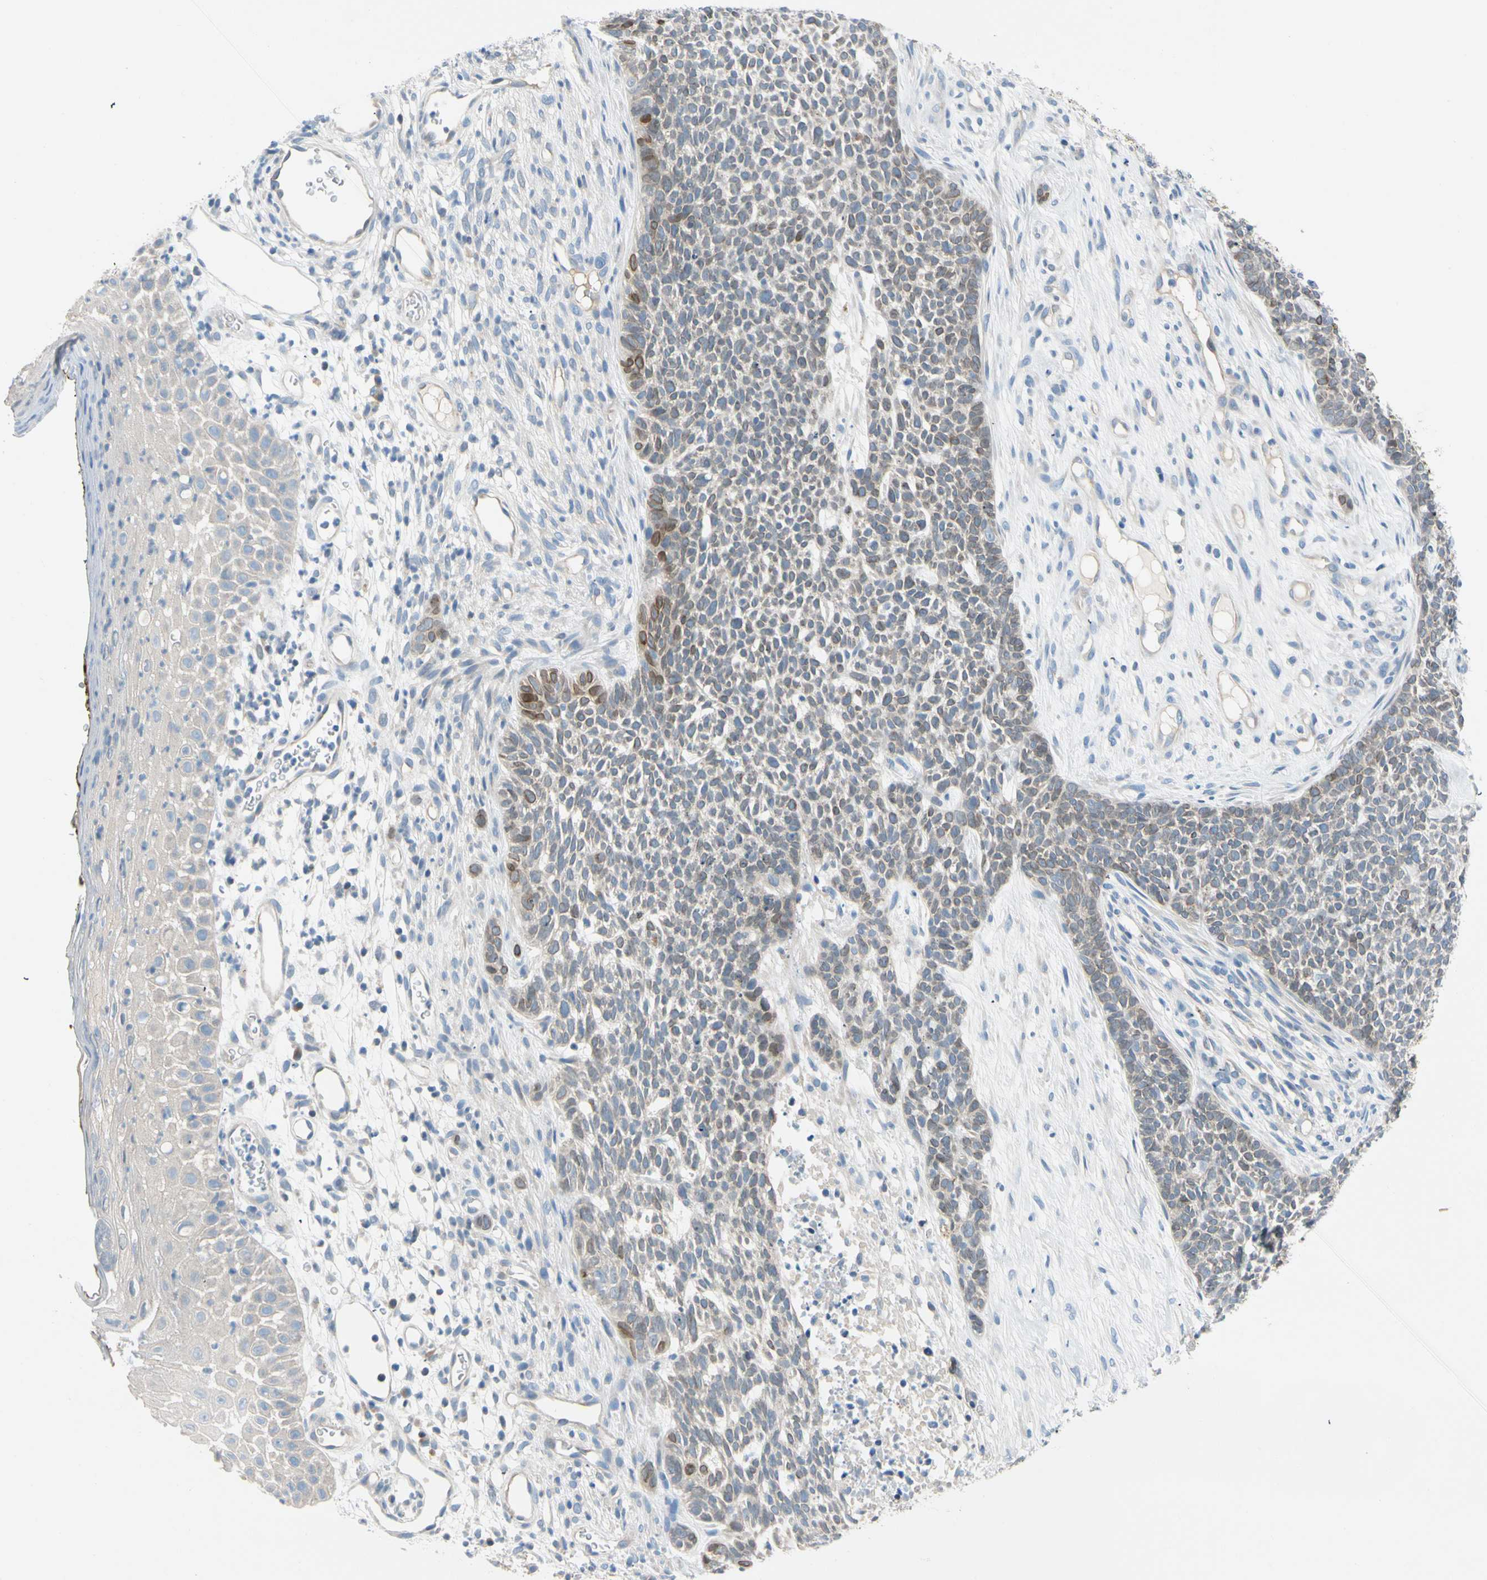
{"staining": {"intensity": "moderate", "quantity": "<25%", "location": "cytoplasmic/membranous,nuclear"}, "tissue": "skin cancer", "cell_type": "Tumor cells", "image_type": "cancer", "snomed": [{"axis": "morphology", "description": "Basal cell carcinoma"}, {"axis": "topography", "description": "Skin"}], "caption": "This is an image of immunohistochemistry staining of basal cell carcinoma (skin), which shows moderate positivity in the cytoplasmic/membranous and nuclear of tumor cells.", "gene": "ZNF132", "patient": {"sex": "female", "age": 84}}